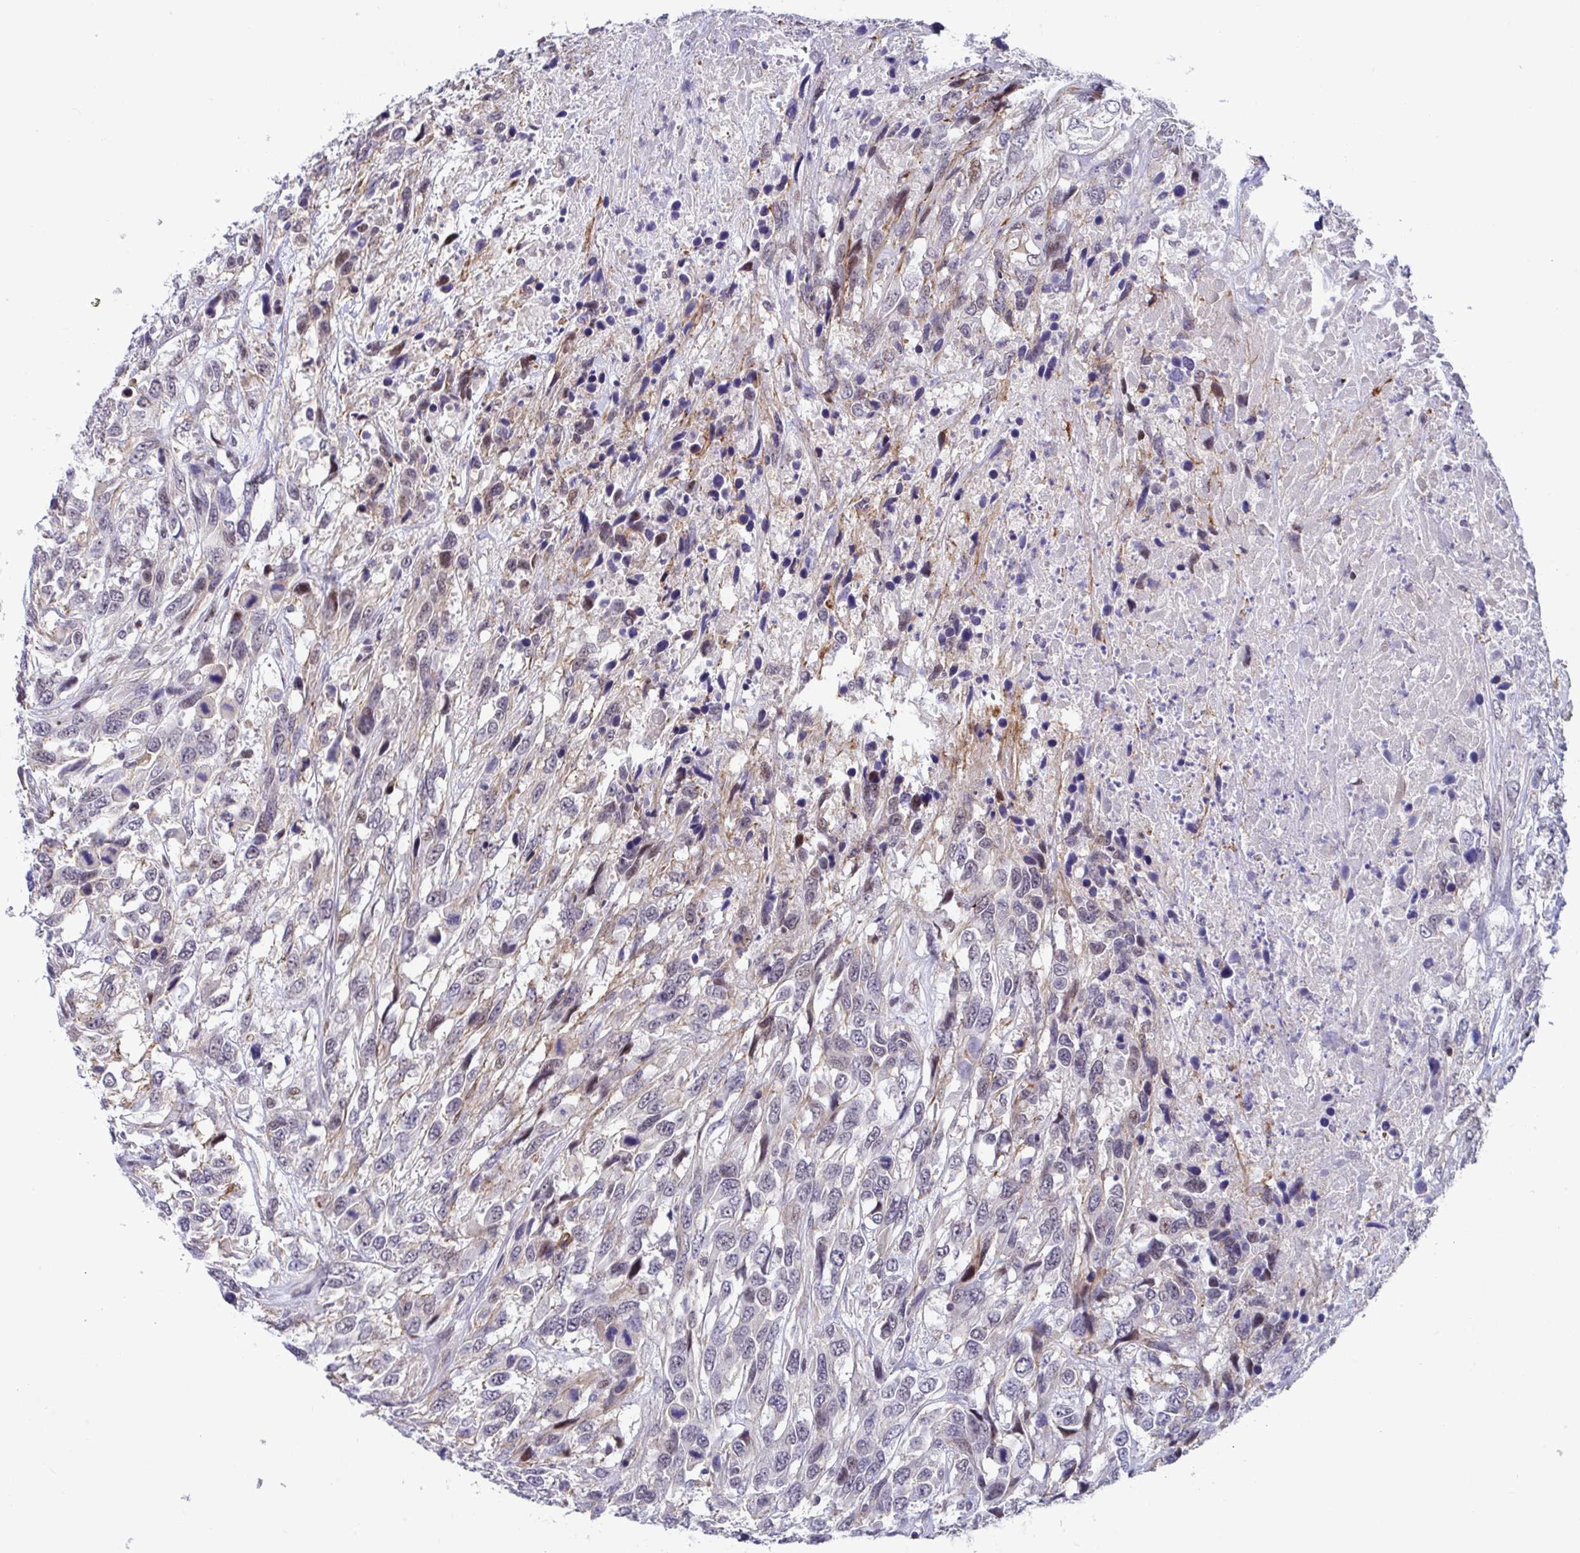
{"staining": {"intensity": "weak", "quantity": "25%-75%", "location": "cytoplasmic/membranous,nuclear"}, "tissue": "urothelial cancer", "cell_type": "Tumor cells", "image_type": "cancer", "snomed": [{"axis": "morphology", "description": "Urothelial carcinoma, High grade"}, {"axis": "topography", "description": "Urinary bladder"}], "caption": "Urothelial carcinoma (high-grade) tissue exhibits weak cytoplasmic/membranous and nuclear expression in about 25%-75% of tumor cells The protein of interest is stained brown, and the nuclei are stained in blue (DAB IHC with brightfield microscopy, high magnification).", "gene": "WDR72", "patient": {"sex": "female", "age": 70}}